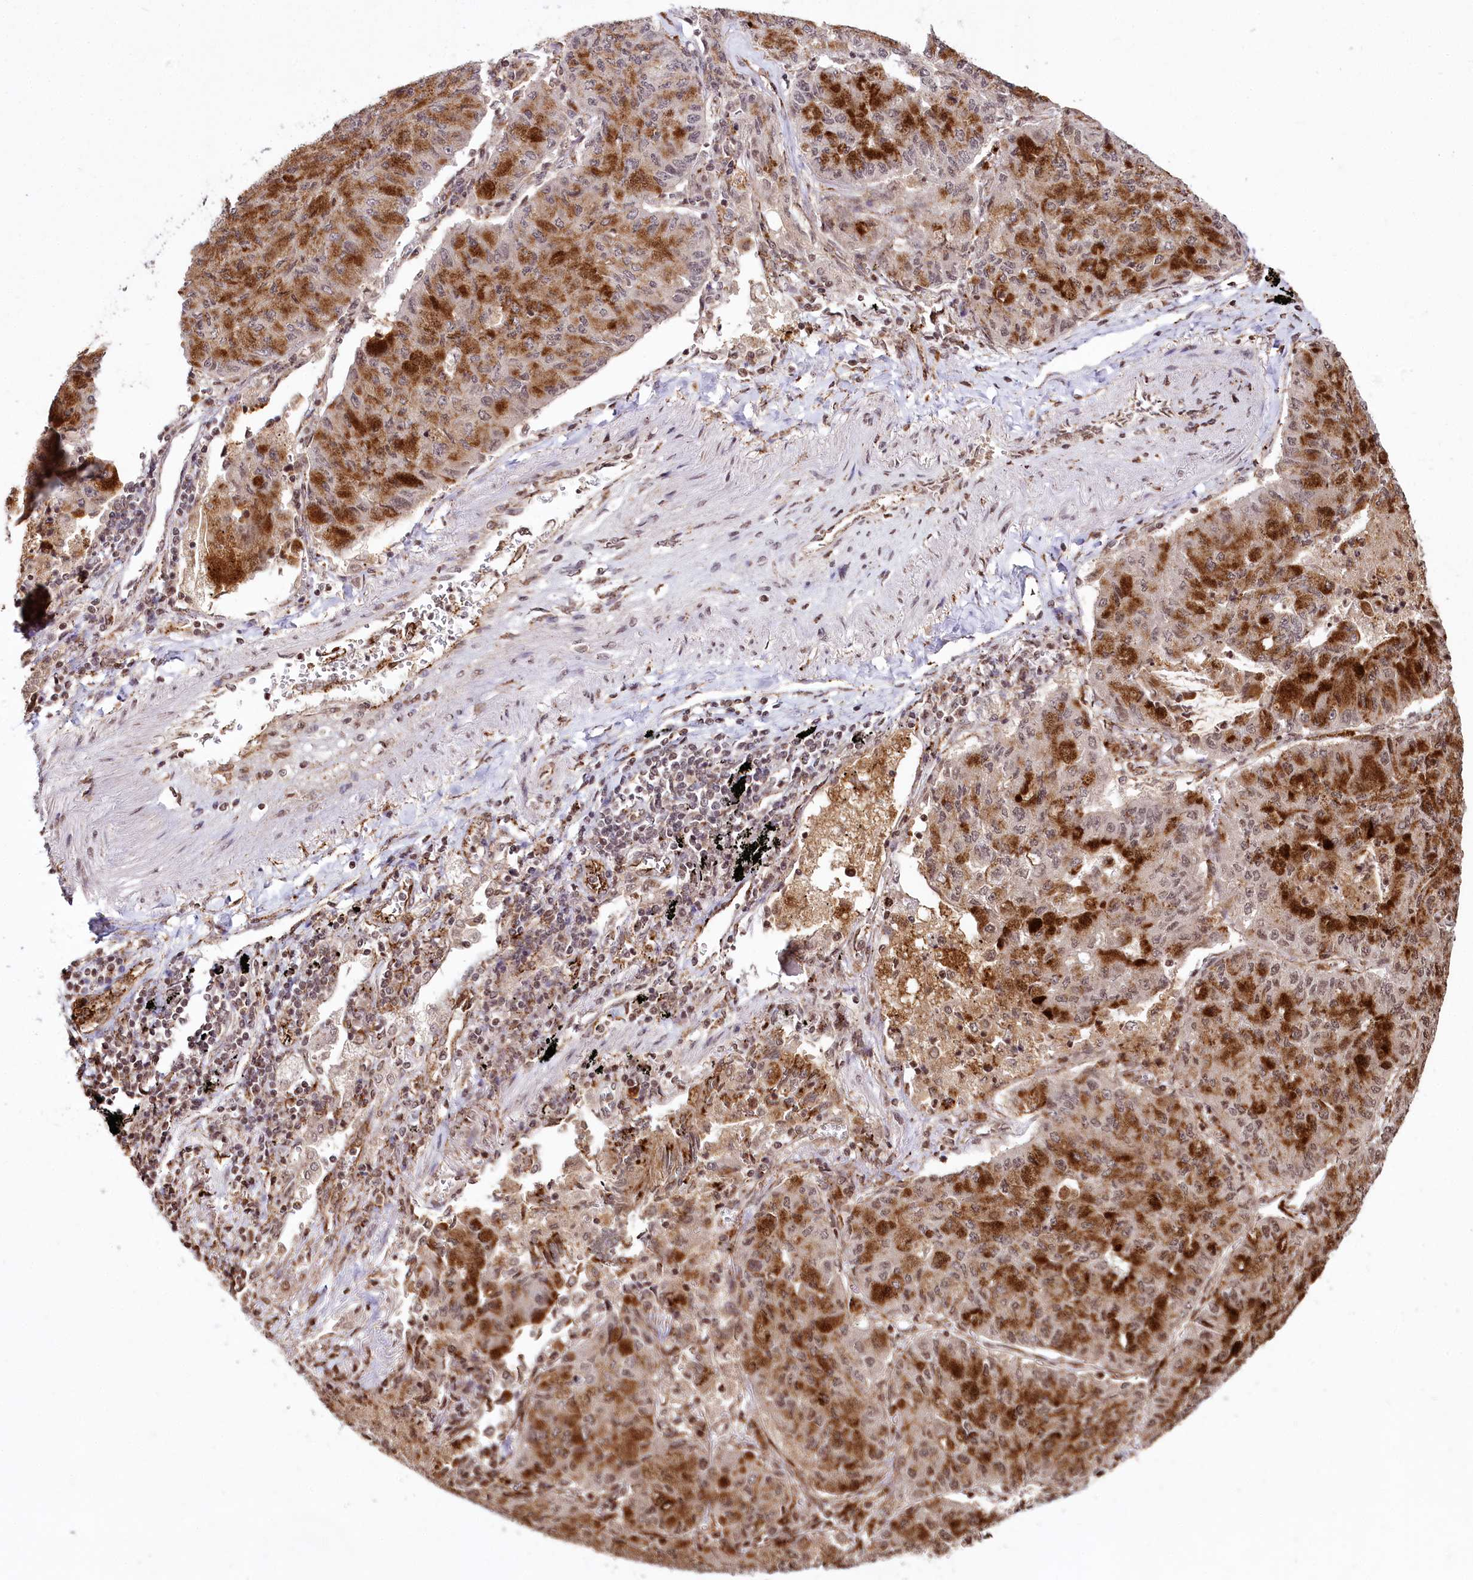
{"staining": {"intensity": "strong", "quantity": ">75%", "location": "cytoplasmic/membranous,nuclear"}, "tissue": "lung cancer", "cell_type": "Tumor cells", "image_type": "cancer", "snomed": [{"axis": "morphology", "description": "Squamous cell carcinoma, NOS"}, {"axis": "topography", "description": "Lung"}], "caption": "Squamous cell carcinoma (lung) stained for a protein (brown) demonstrates strong cytoplasmic/membranous and nuclear positive positivity in approximately >75% of tumor cells.", "gene": "HOXC8", "patient": {"sex": "male", "age": 74}}